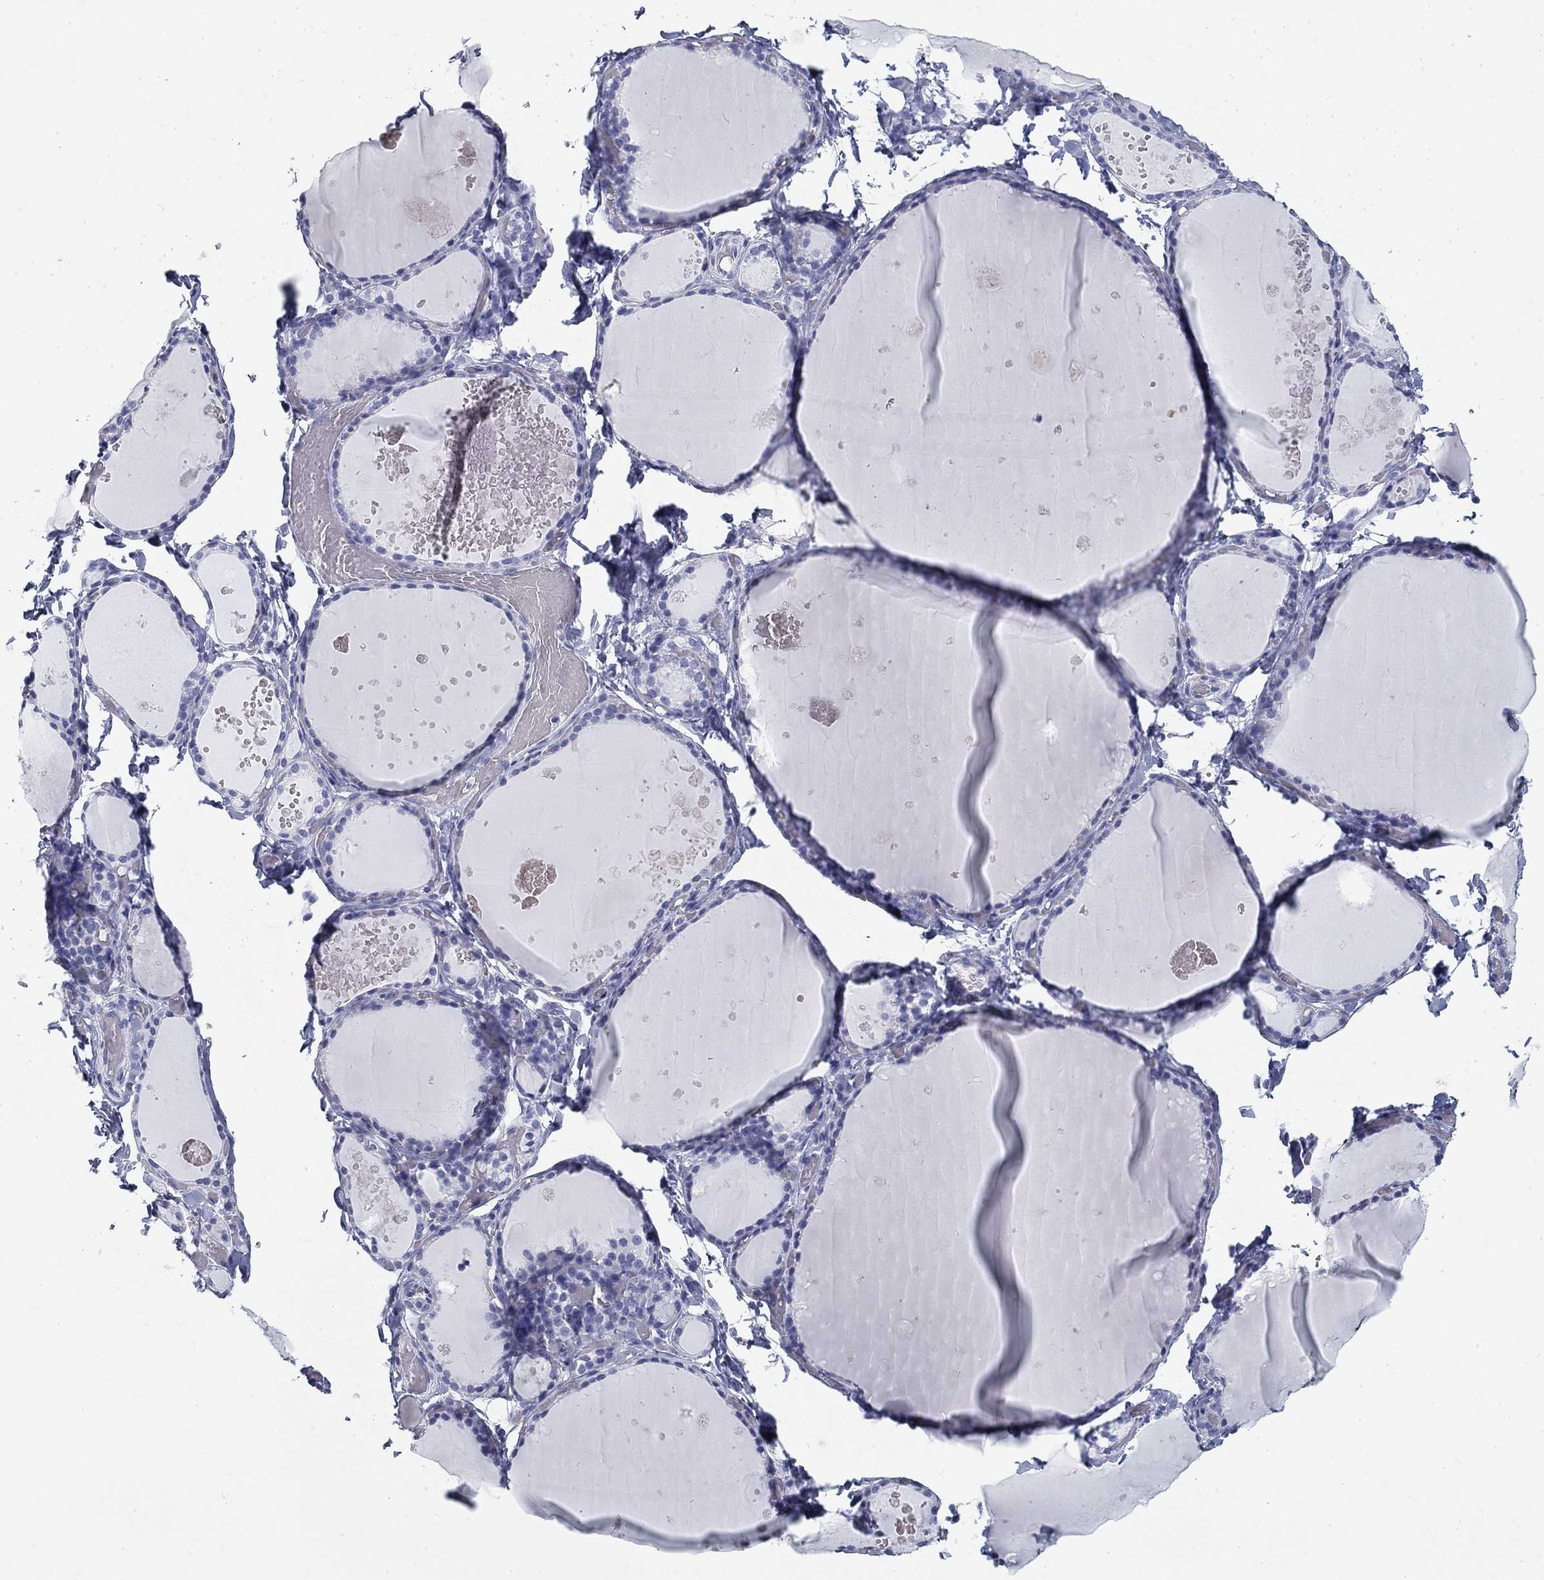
{"staining": {"intensity": "negative", "quantity": "none", "location": "none"}, "tissue": "thyroid gland", "cell_type": "Glandular cells", "image_type": "normal", "snomed": [{"axis": "morphology", "description": "Normal tissue, NOS"}, {"axis": "topography", "description": "Thyroid gland"}], "caption": "Immunohistochemistry of unremarkable human thyroid gland displays no expression in glandular cells. (Brightfield microscopy of DAB IHC at high magnification).", "gene": "CD79B", "patient": {"sex": "female", "age": 56}}